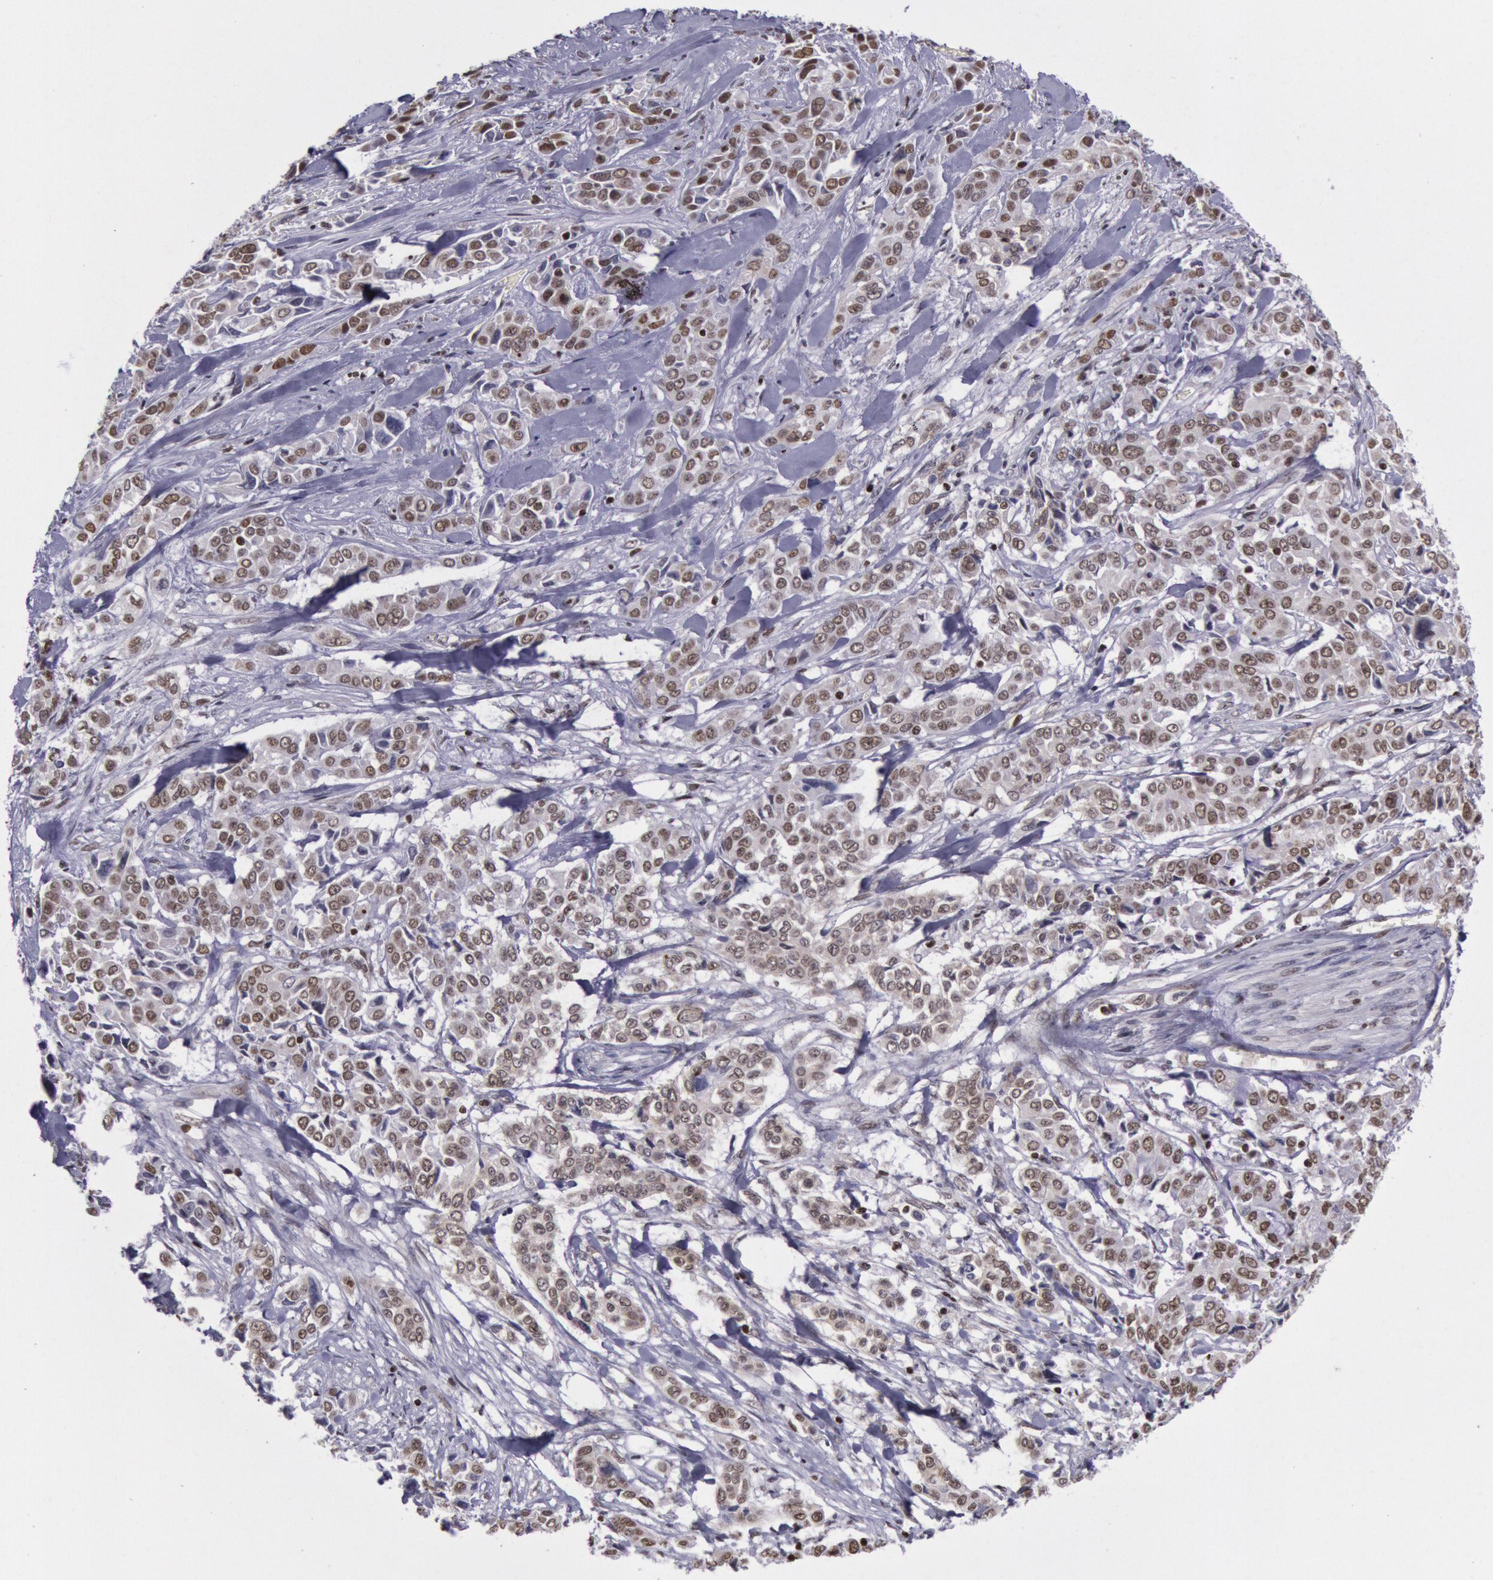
{"staining": {"intensity": "moderate", "quantity": ">75%", "location": "nuclear"}, "tissue": "pancreatic cancer", "cell_type": "Tumor cells", "image_type": "cancer", "snomed": [{"axis": "morphology", "description": "Adenocarcinoma, NOS"}, {"axis": "topography", "description": "Pancreas"}], "caption": "Immunohistochemical staining of adenocarcinoma (pancreatic) reveals moderate nuclear protein positivity in about >75% of tumor cells.", "gene": "NKAP", "patient": {"sex": "female", "age": 52}}